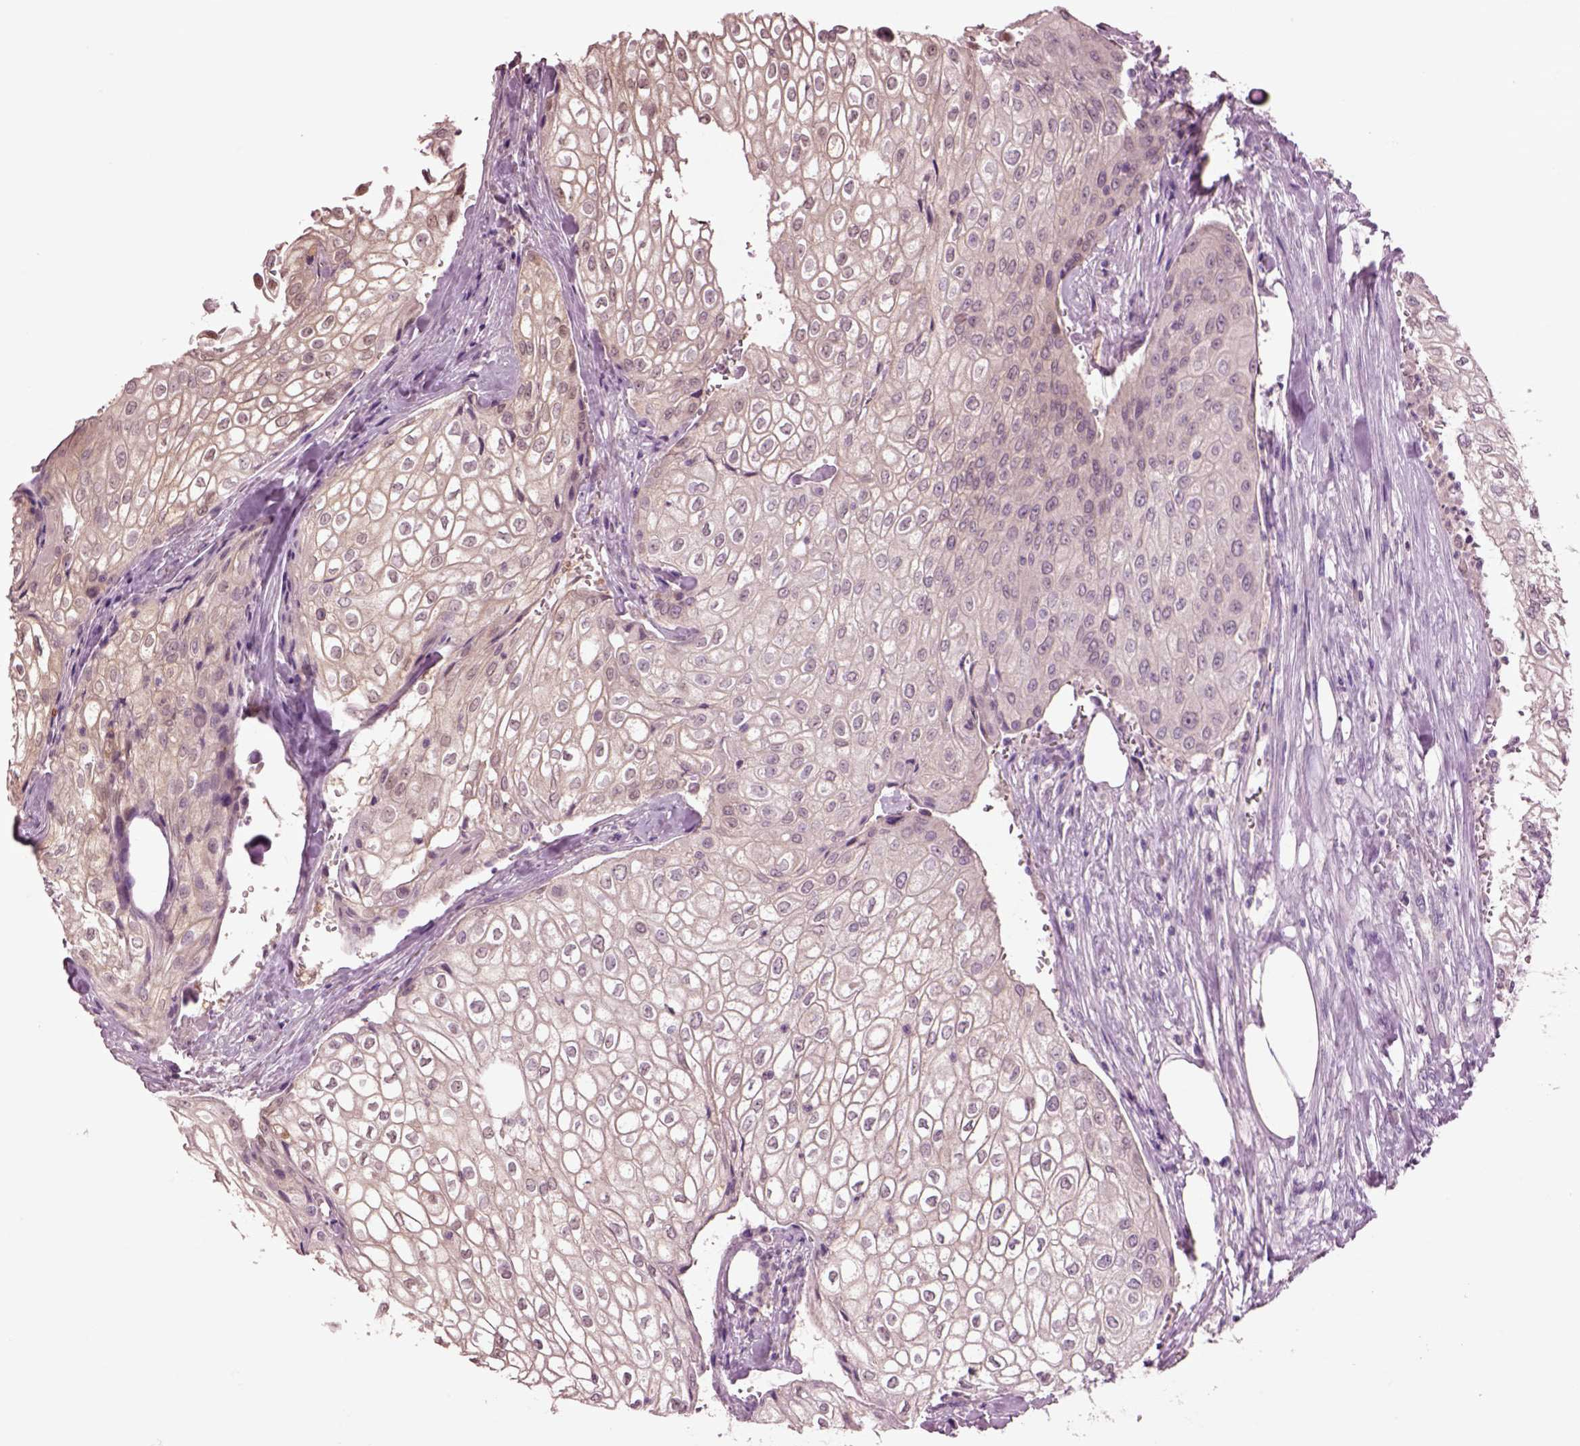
{"staining": {"intensity": "negative", "quantity": "none", "location": "none"}, "tissue": "urothelial cancer", "cell_type": "Tumor cells", "image_type": "cancer", "snomed": [{"axis": "morphology", "description": "Urothelial carcinoma, High grade"}, {"axis": "topography", "description": "Urinary bladder"}], "caption": "Human urothelial cancer stained for a protein using immunohistochemistry (IHC) exhibits no expression in tumor cells.", "gene": "CLPSL1", "patient": {"sex": "male", "age": 62}}